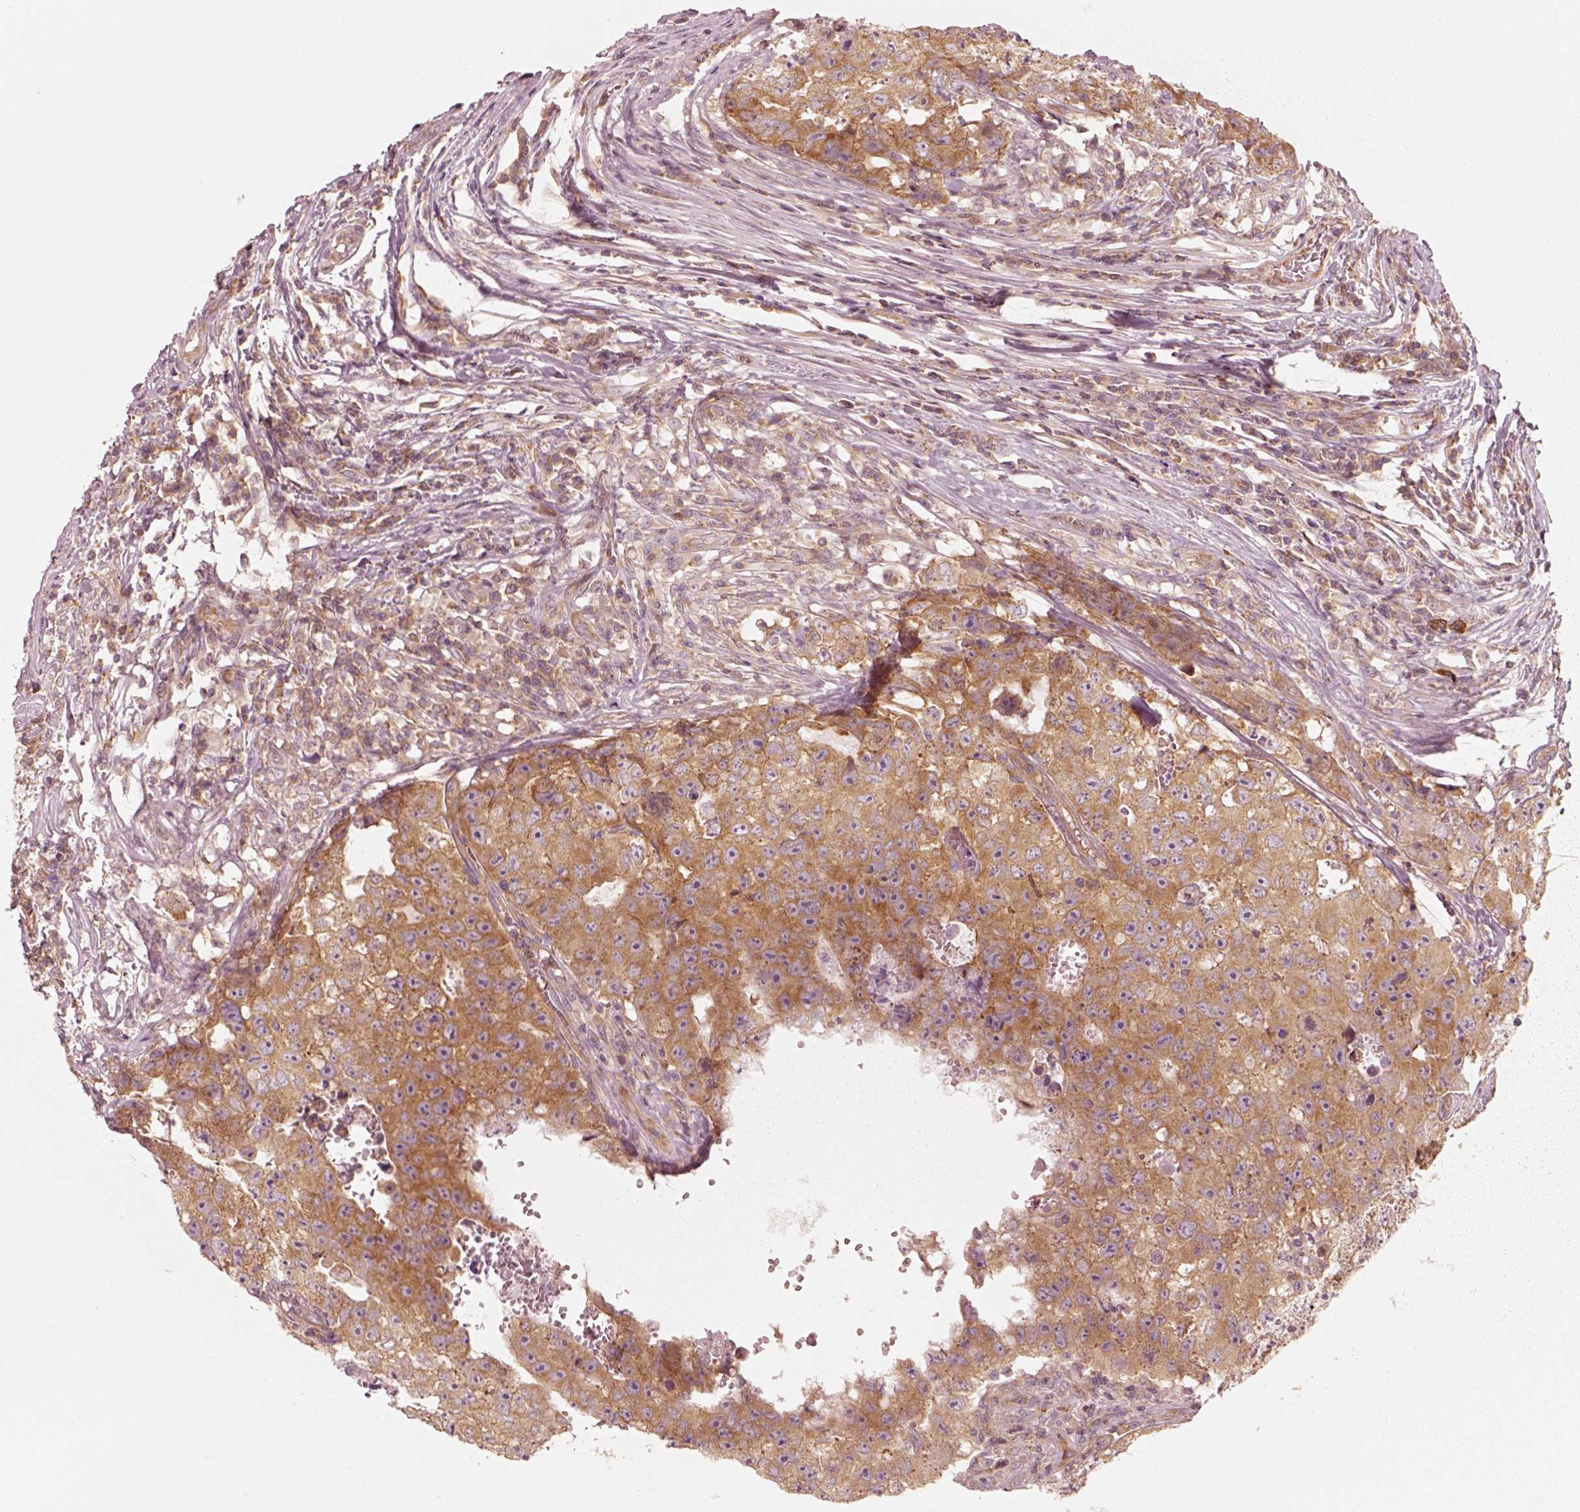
{"staining": {"intensity": "moderate", "quantity": ">75%", "location": "cytoplasmic/membranous"}, "tissue": "testis cancer", "cell_type": "Tumor cells", "image_type": "cancer", "snomed": [{"axis": "morphology", "description": "Carcinoma, Embryonal, NOS"}, {"axis": "topography", "description": "Testis"}], "caption": "Immunohistochemical staining of embryonal carcinoma (testis) exhibits moderate cytoplasmic/membranous protein staining in approximately >75% of tumor cells. The protein of interest is stained brown, and the nuclei are stained in blue (DAB IHC with brightfield microscopy, high magnification).", "gene": "CNOT2", "patient": {"sex": "male", "age": 36}}